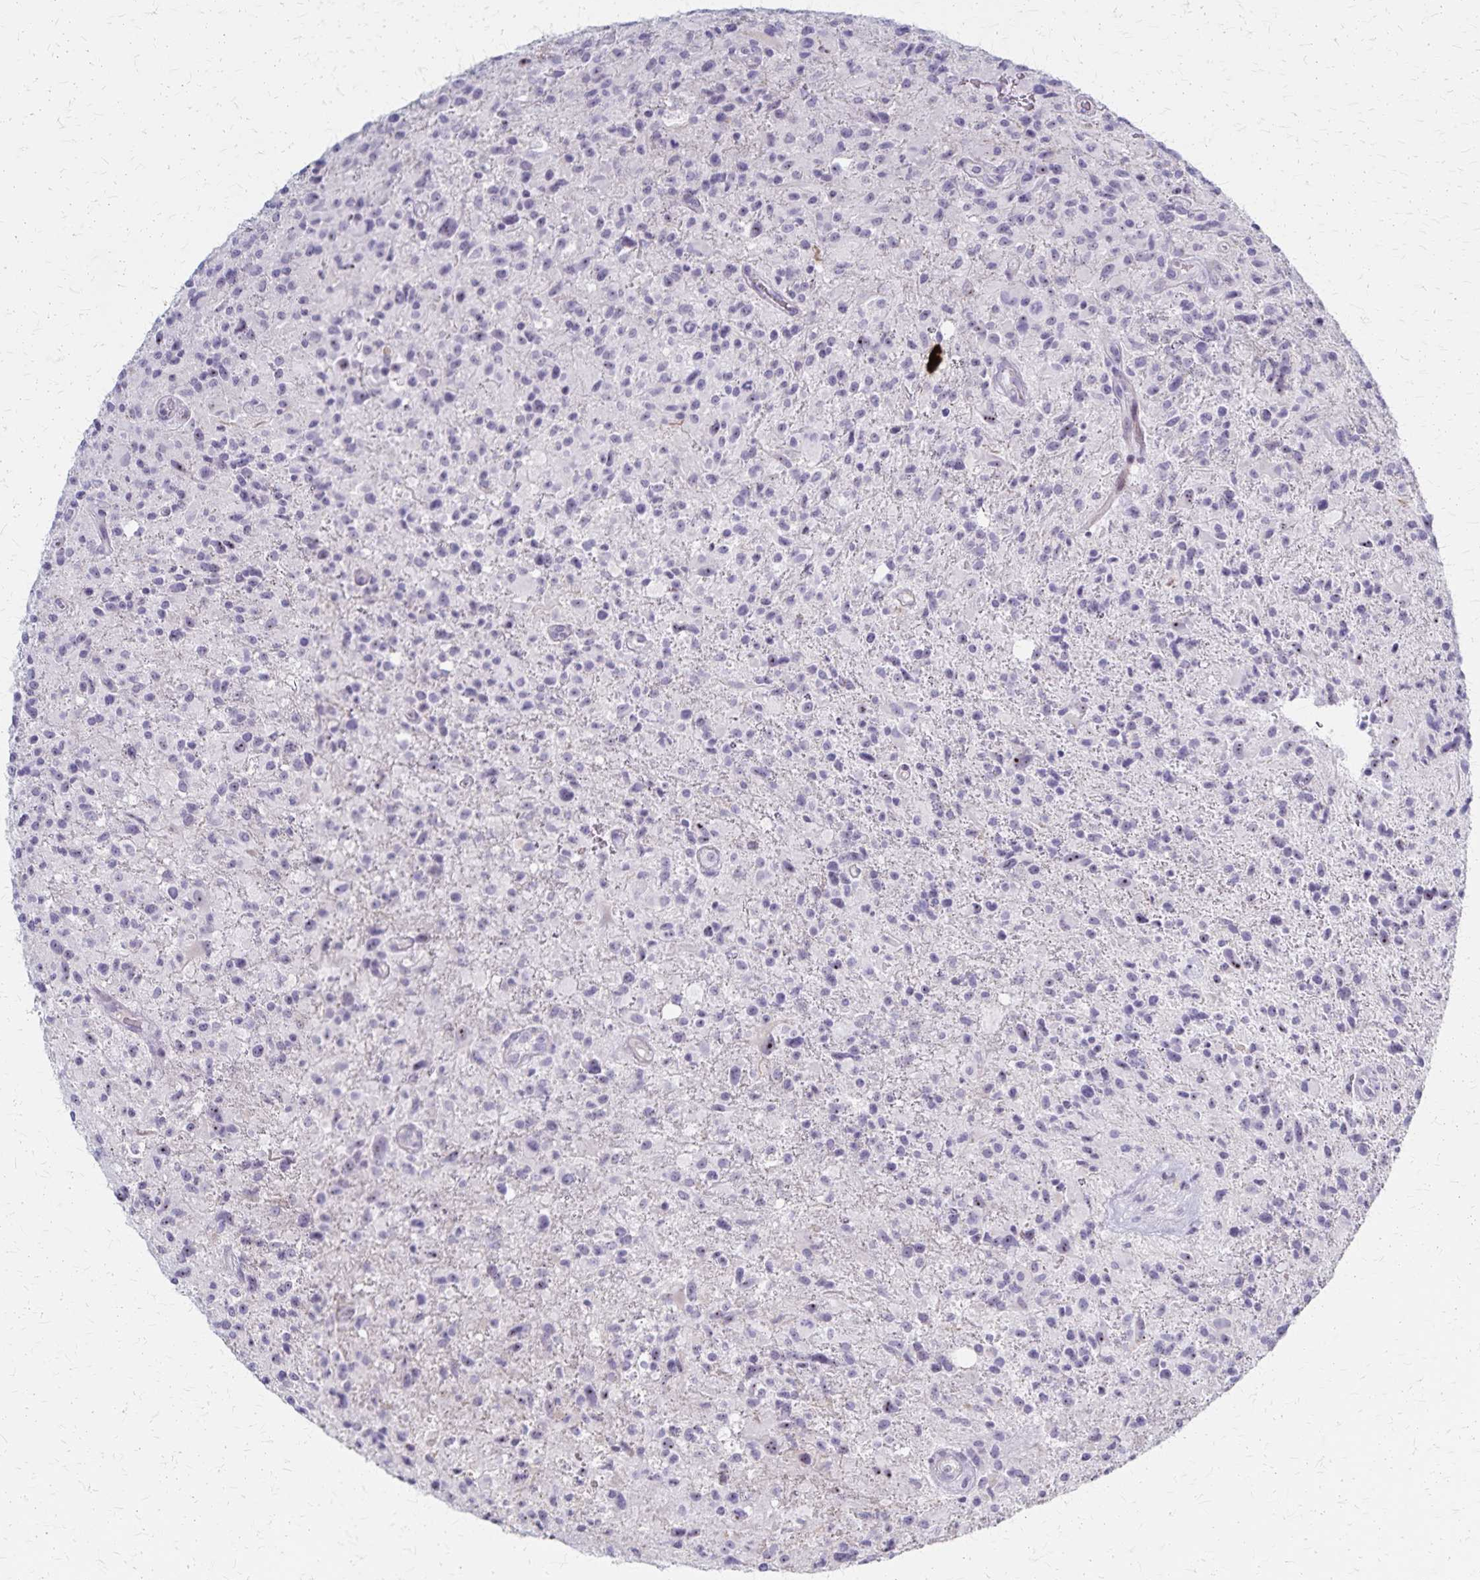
{"staining": {"intensity": "negative", "quantity": "none", "location": "none"}, "tissue": "glioma", "cell_type": "Tumor cells", "image_type": "cancer", "snomed": [{"axis": "morphology", "description": "Glioma, malignant, High grade"}, {"axis": "topography", "description": "Brain"}], "caption": "This is an IHC photomicrograph of glioma. There is no positivity in tumor cells.", "gene": "DLK2", "patient": {"sex": "male", "age": 63}}